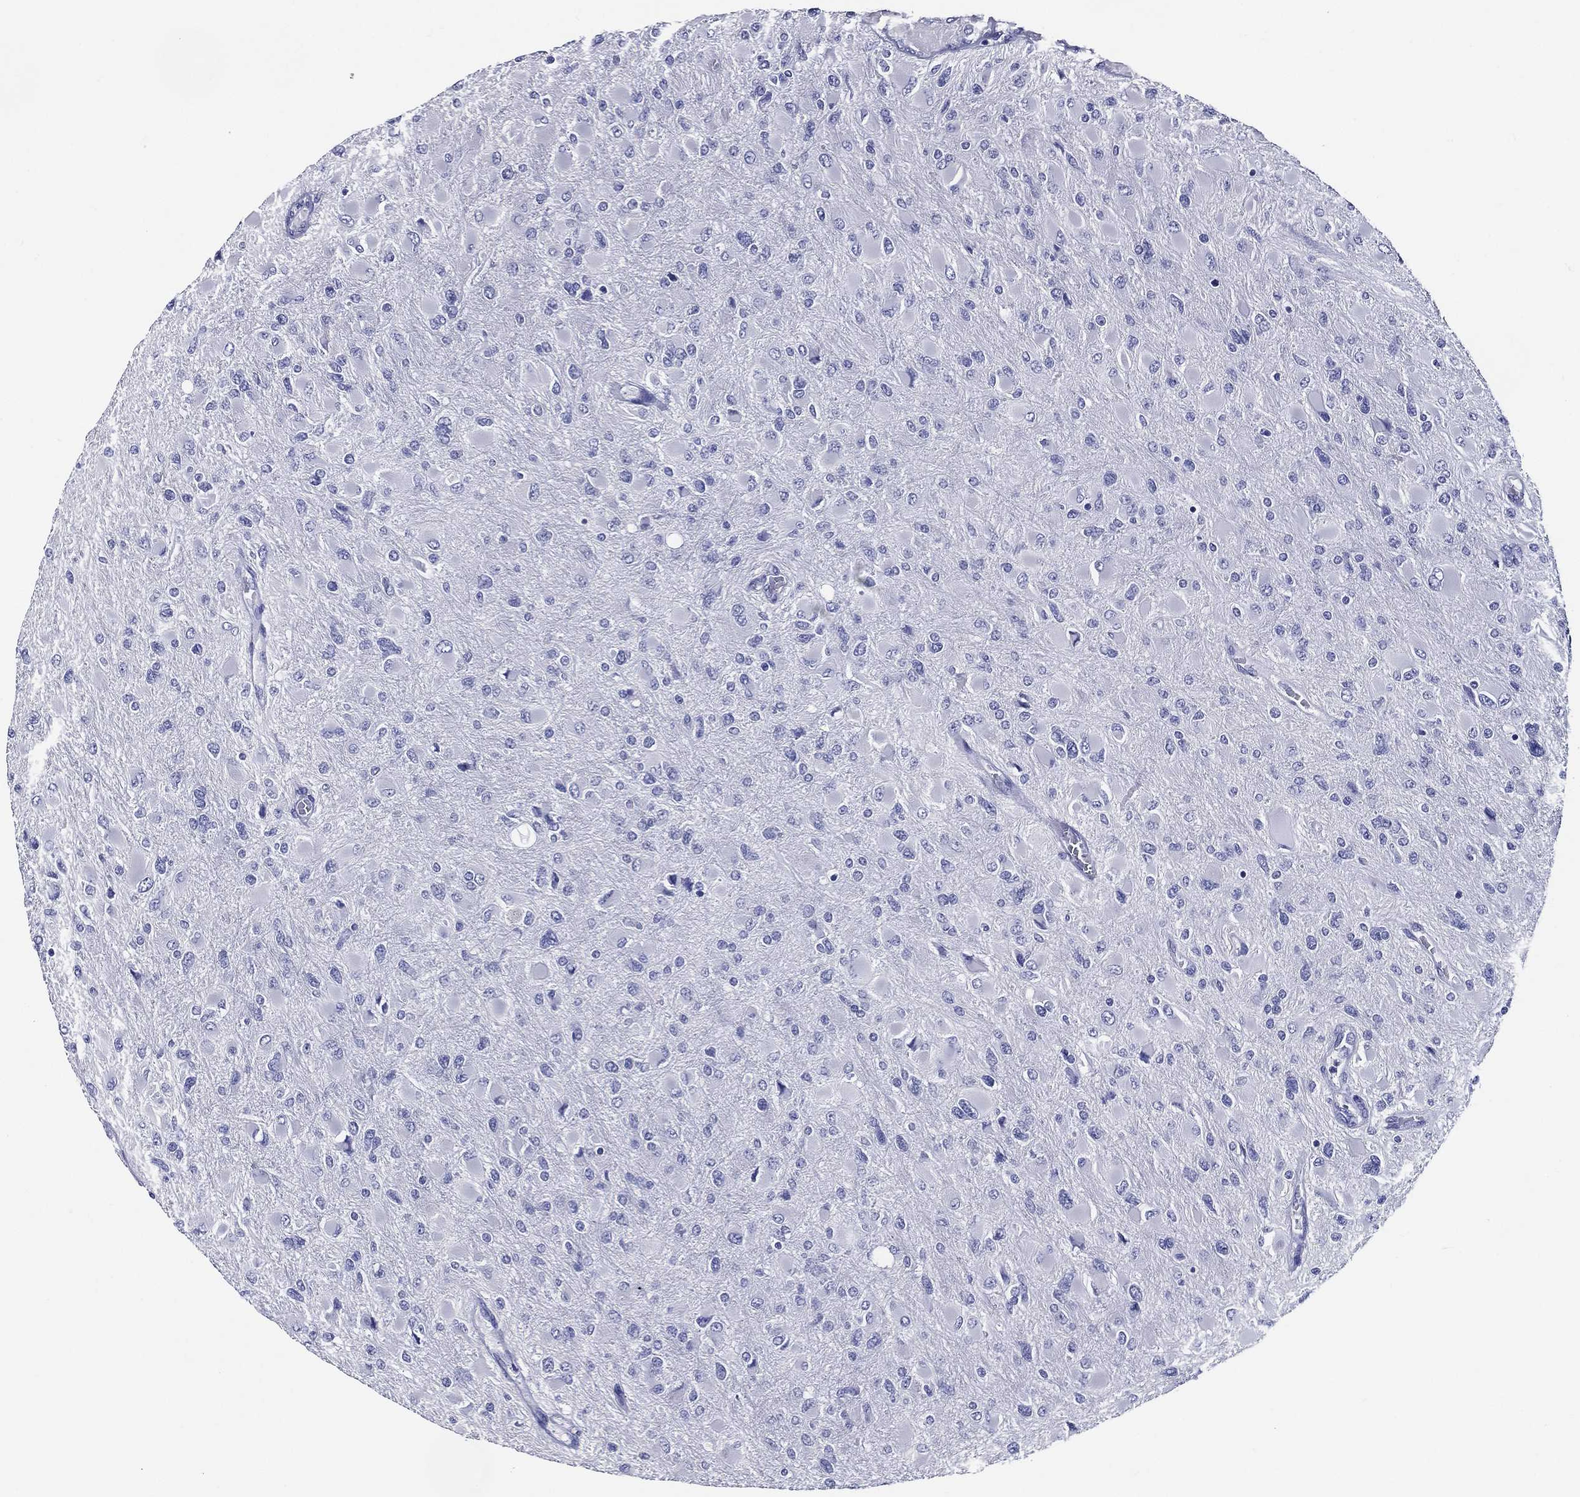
{"staining": {"intensity": "negative", "quantity": "none", "location": "none"}, "tissue": "glioma", "cell_type": "Tumor cells", "image_type": "cancer", "snomed": [{"axis": "morphology", "description": "Glioma, malignant, High grade"}, {"axis": "topography", "description": "Cerebral cortex"}], "caption": "High power microscopy image of an immunohistochemistry (IHC) image of malignant glioma (high-grade), revealing no significant positivity in tumor cells.", "gene": "ACE2", "patient": {"sex": "female", "age": 36}}